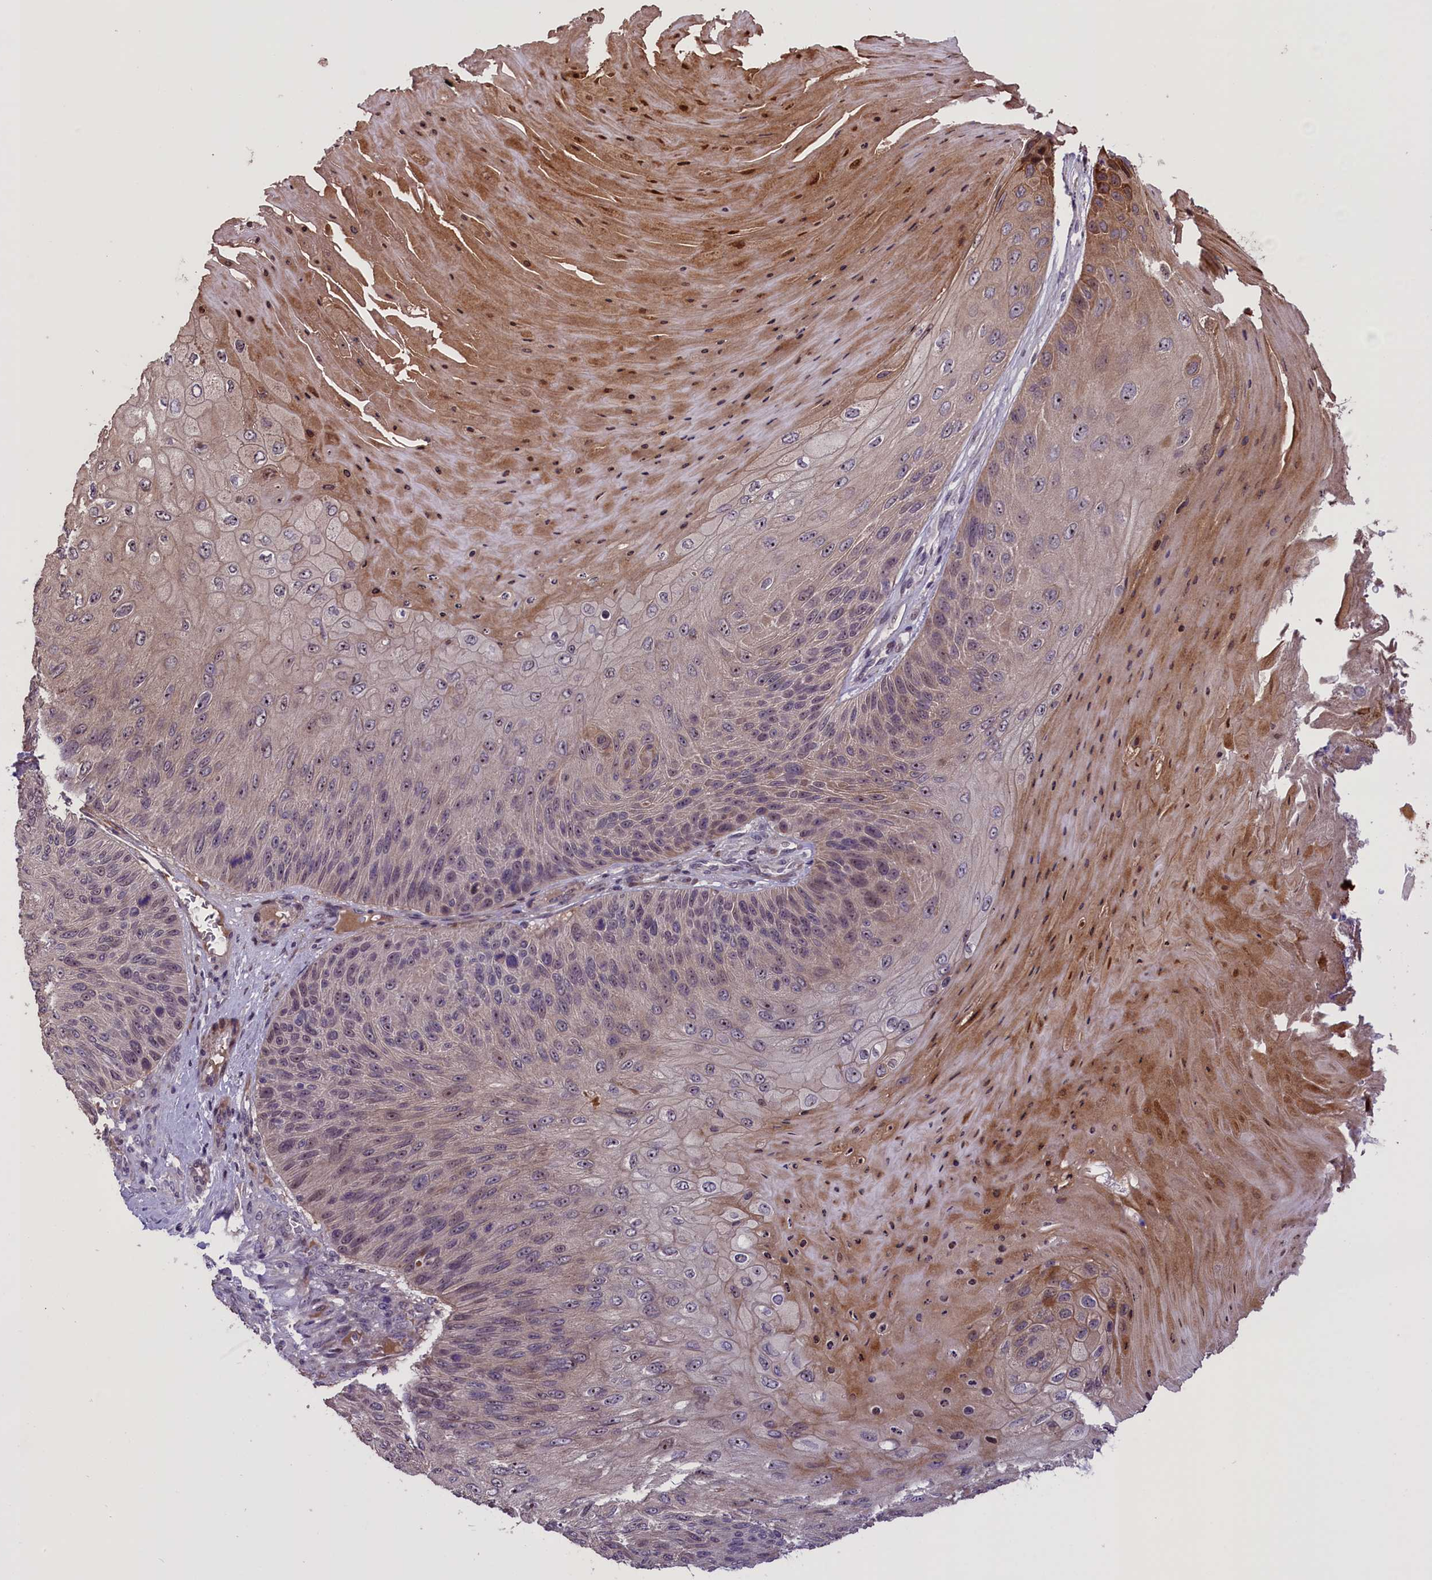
{"staining": {"intensity": "moderate", "quantity": "<25%", "location": "cytoplasmic/membranous,nuclear"}, "tissue": "skin cancer", "cell_type": "Tumor cells", "image_type": "cancer", "snomed": [{"axis": "morphology", "description": "Squamous cell carcinoma, NOS"}, {"axis": "topography", "description": "Skin"}], "caption": "IHC of human skin squamous cell carcinoma demonstrates low levels of moderate cytoplasmic/membranous and nuclear expression in approximately <25% of tumor cells.", "gene": "ENHO", "patient": {"sex": "female", "age": 88}}